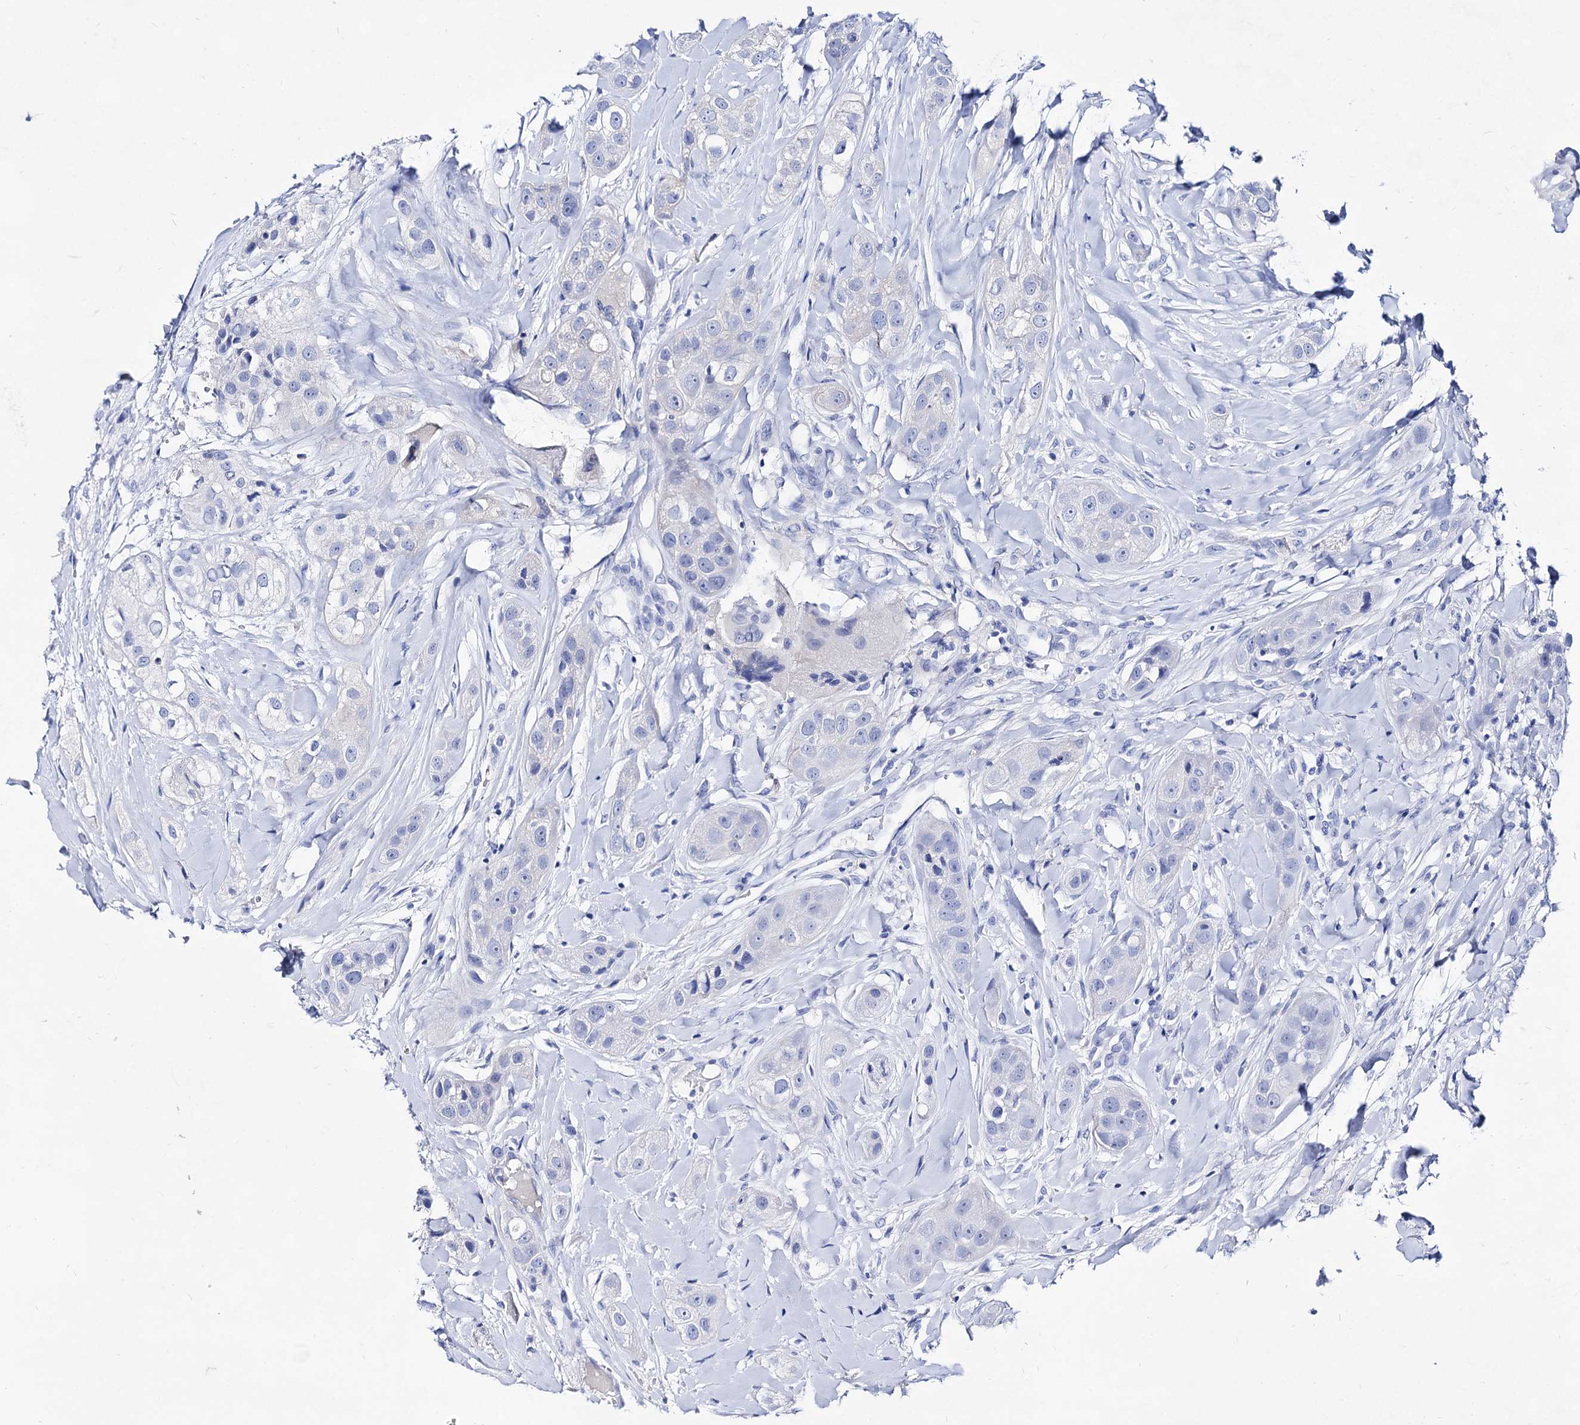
{"staining": {"intensity": "negative", "quantity": "none", "location": "none"}, "tissue": "head and neck cancer", "cell_type": "Tumor cells", "image_type": "cancer", "snomed": [{"axis": "morphology", "description": "Normal tissue, NOS"}, {"axis": "morphology", "description": "Squamous cell carcinoma, NOS"}, {"axis": "topography", "description": "Skeletal muscle"}, {"axis": "topography", "description": "Head-Neck"}], "caption": "DAB (3,3'-diaminobenzidine) immunohistochemical staining of head and neck cancer (squamous cell carcinoma) demonstrates no significant expression in tumor cells.", "gene": "PLIN1", "patient": {"sex": "male", "age": 51}}